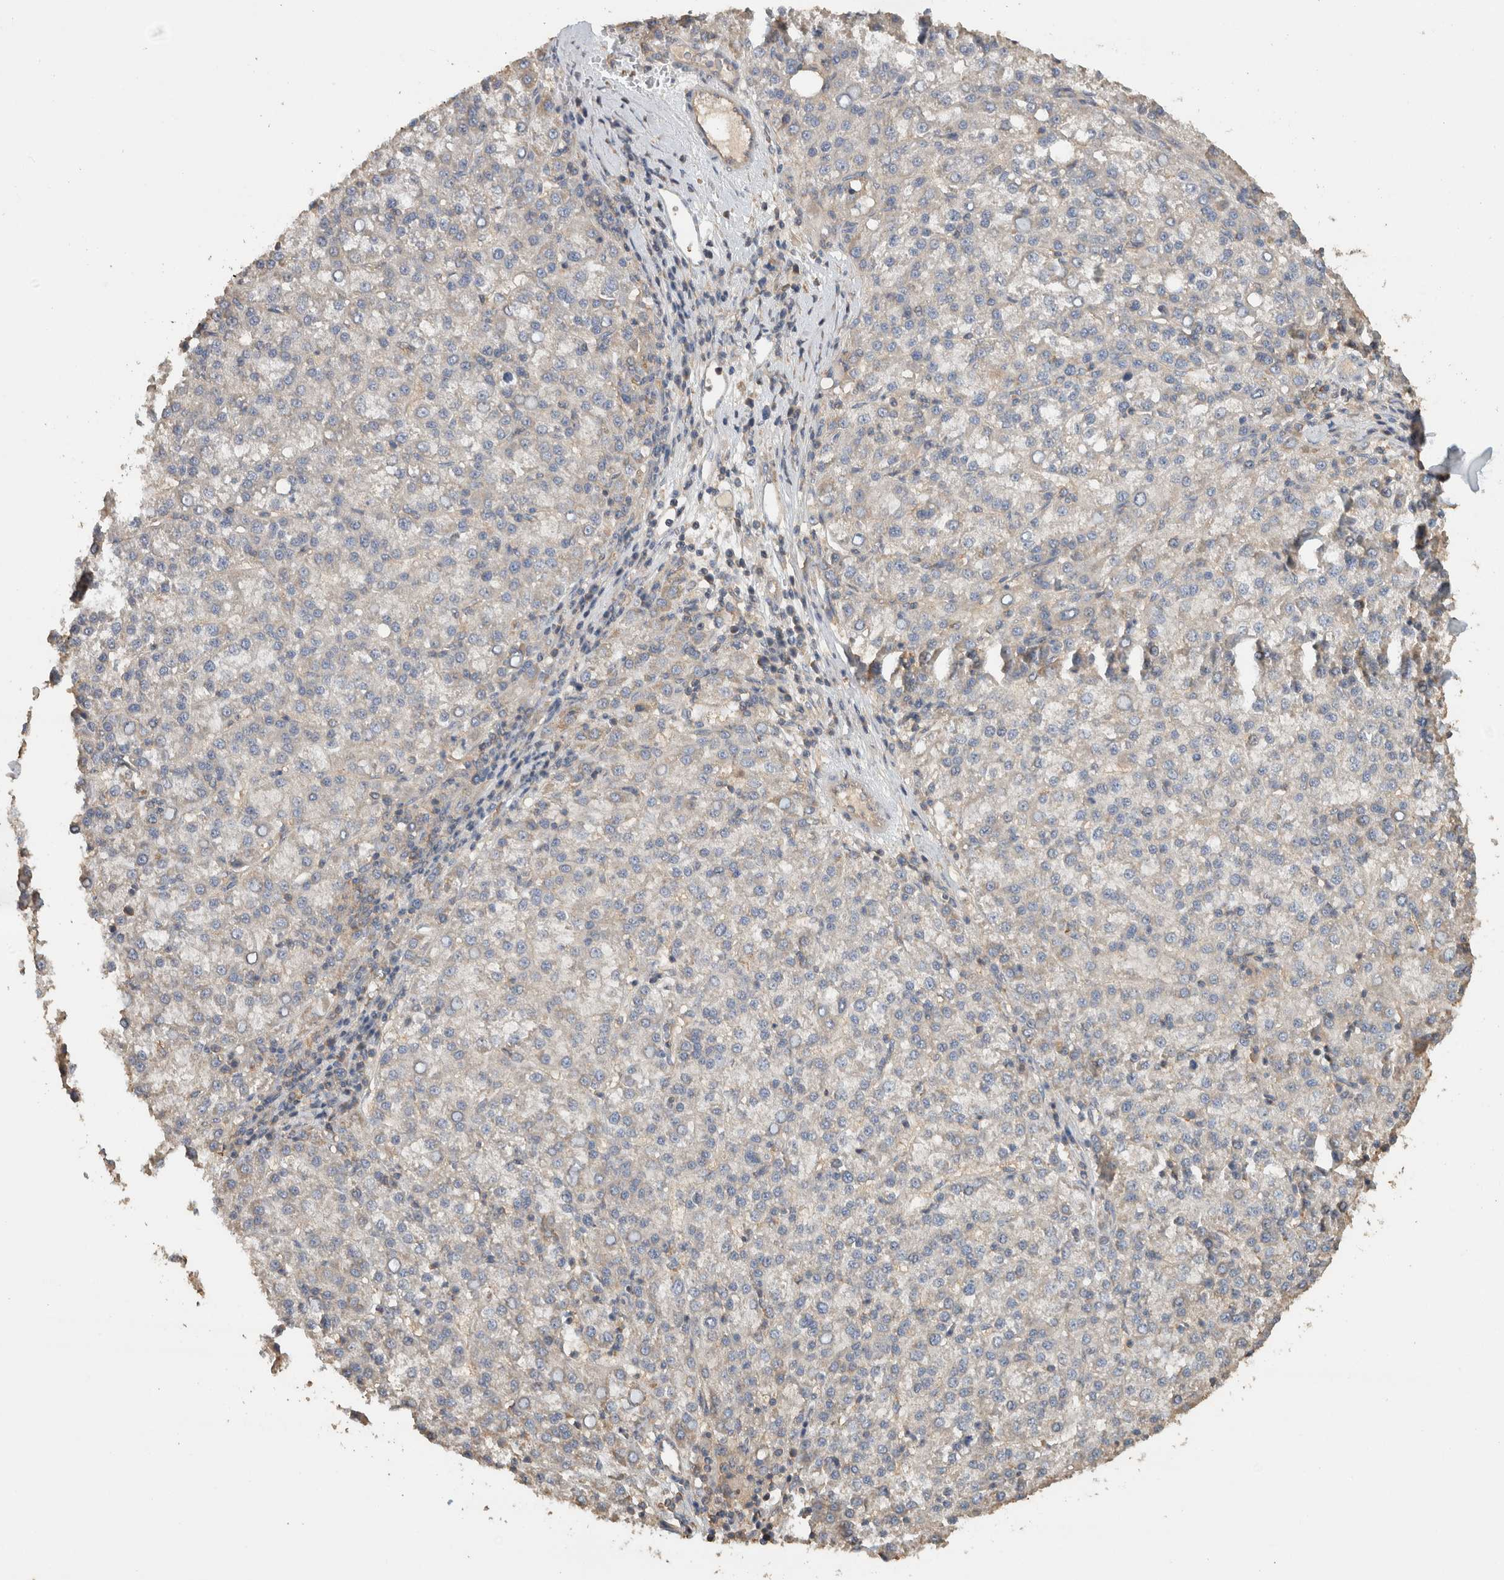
{"staining": {"intensity": "negative", "quantity": "none", "location": "none"}, "tissue": "liver cancer", "cell_type": "Tumor cells", "image_type": "cancer", "snomed": [{"axis": "morphology", "description": "Carcinoma, Hepatocellular, NOS"}, {"axis": "topography", "description": "Liver"}], "caption": "The immunohistochemistry image has no significant staining in tumor cells of liver hepatocellular carcinoma tissue.", "gene": "EIF4G3", "patient": {"sex": "female", "age": 58}}